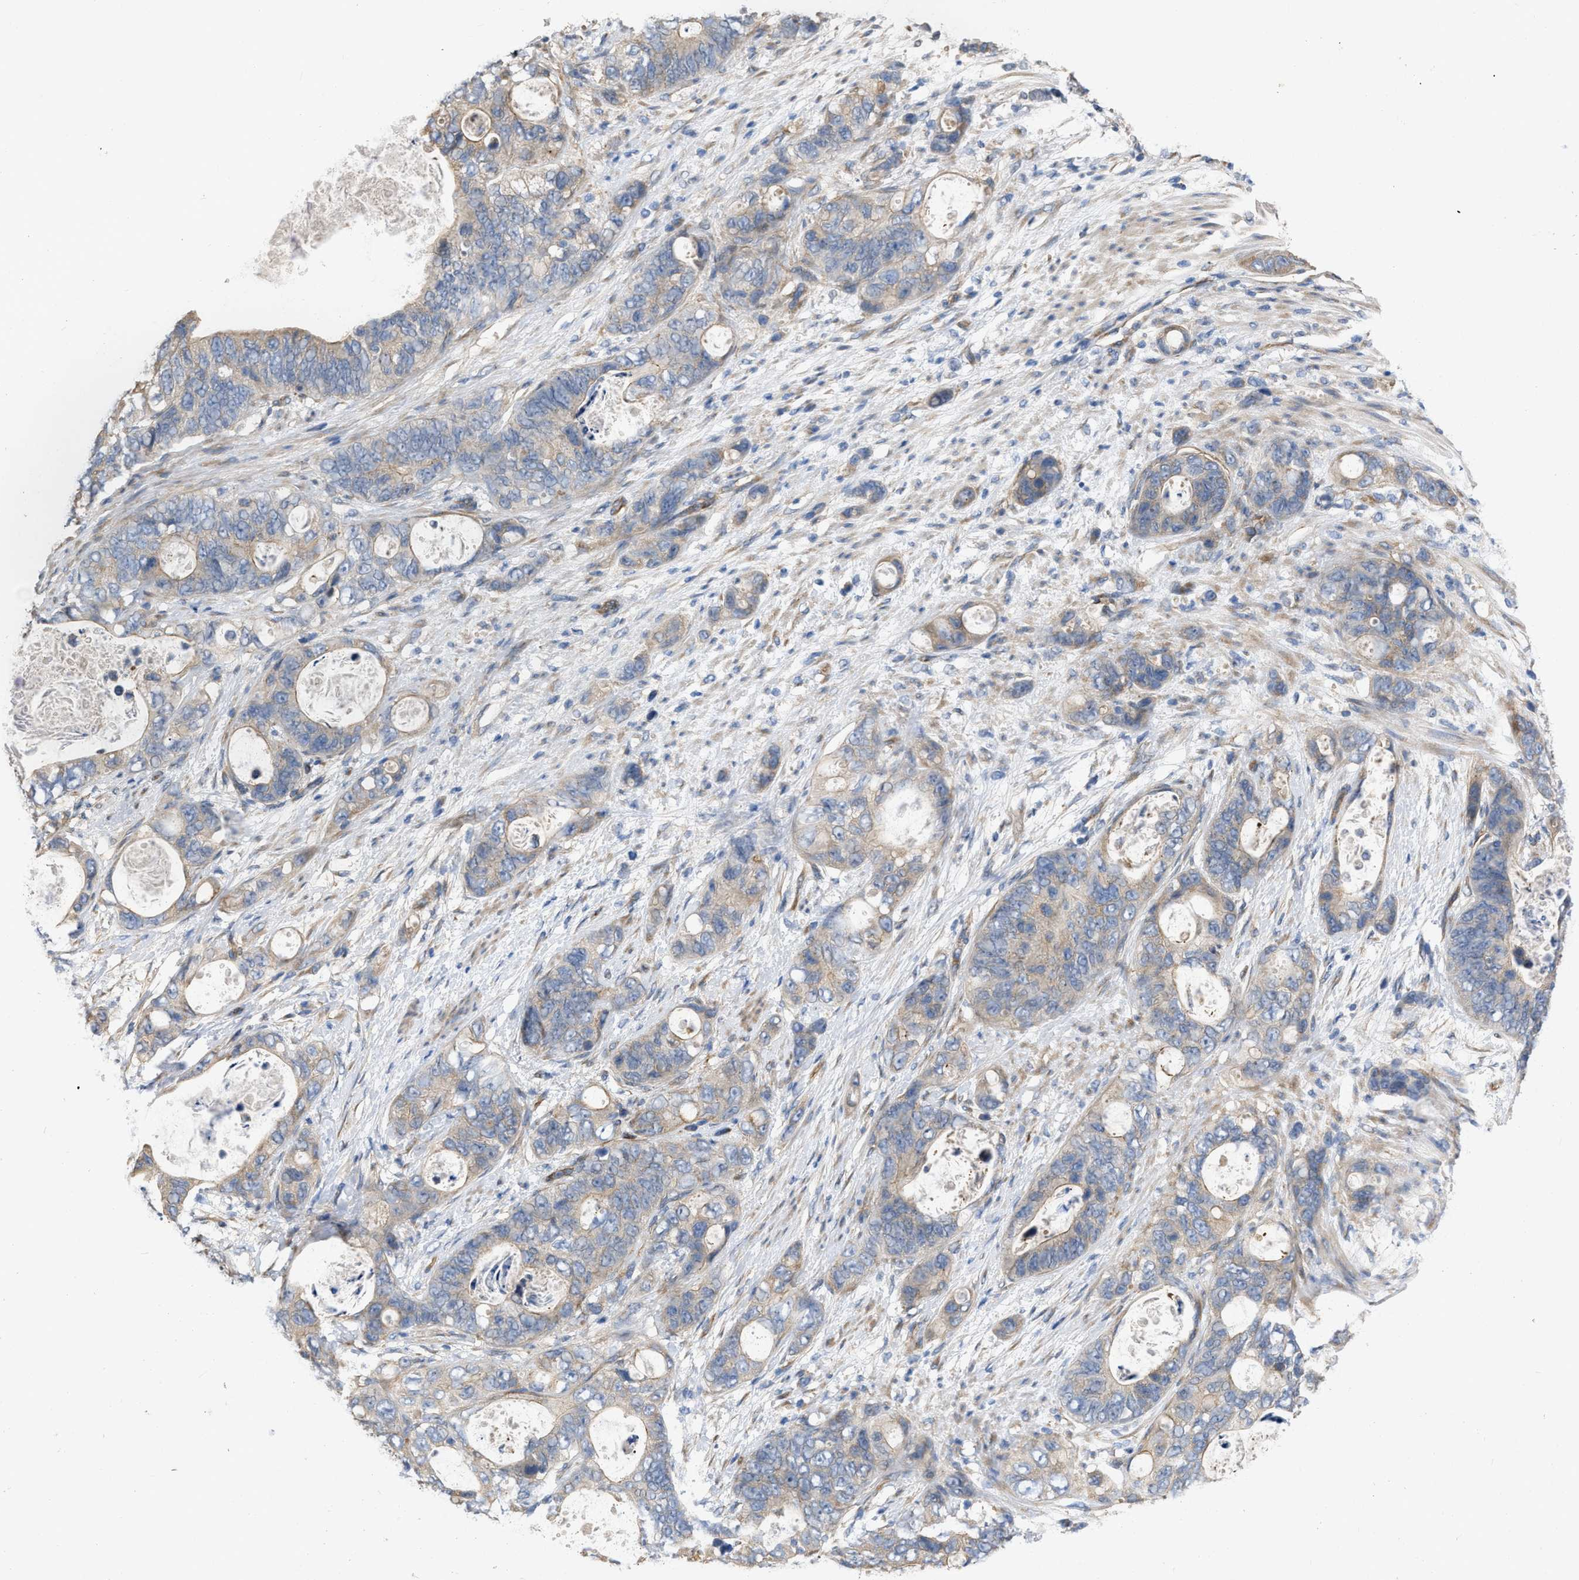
{"staining": {"intensity": "weak", "quantity": "25%-75%", "location": "cytoplasmic/membranous"}, "tissue": "stomach cancer", "cell_type": "Tumor cells", "image_type": "cancer", "snomed": [{"axis": "morphology", "description": "Normal tissue, NOS"}, {"axis": "morphology", "description": "Adenocarcinoma, NOS"}, {"axis": "topography", "description": "Stomach"}], "caption": "Immunohistochemical staining of stomach adenocarcinoma shows low levels of weak cytoplasmic/membranous expression in about 25%-75% of tumor cells.", "gene": "SLC4A11", "patient": {"sex": "female", "age": 89}}